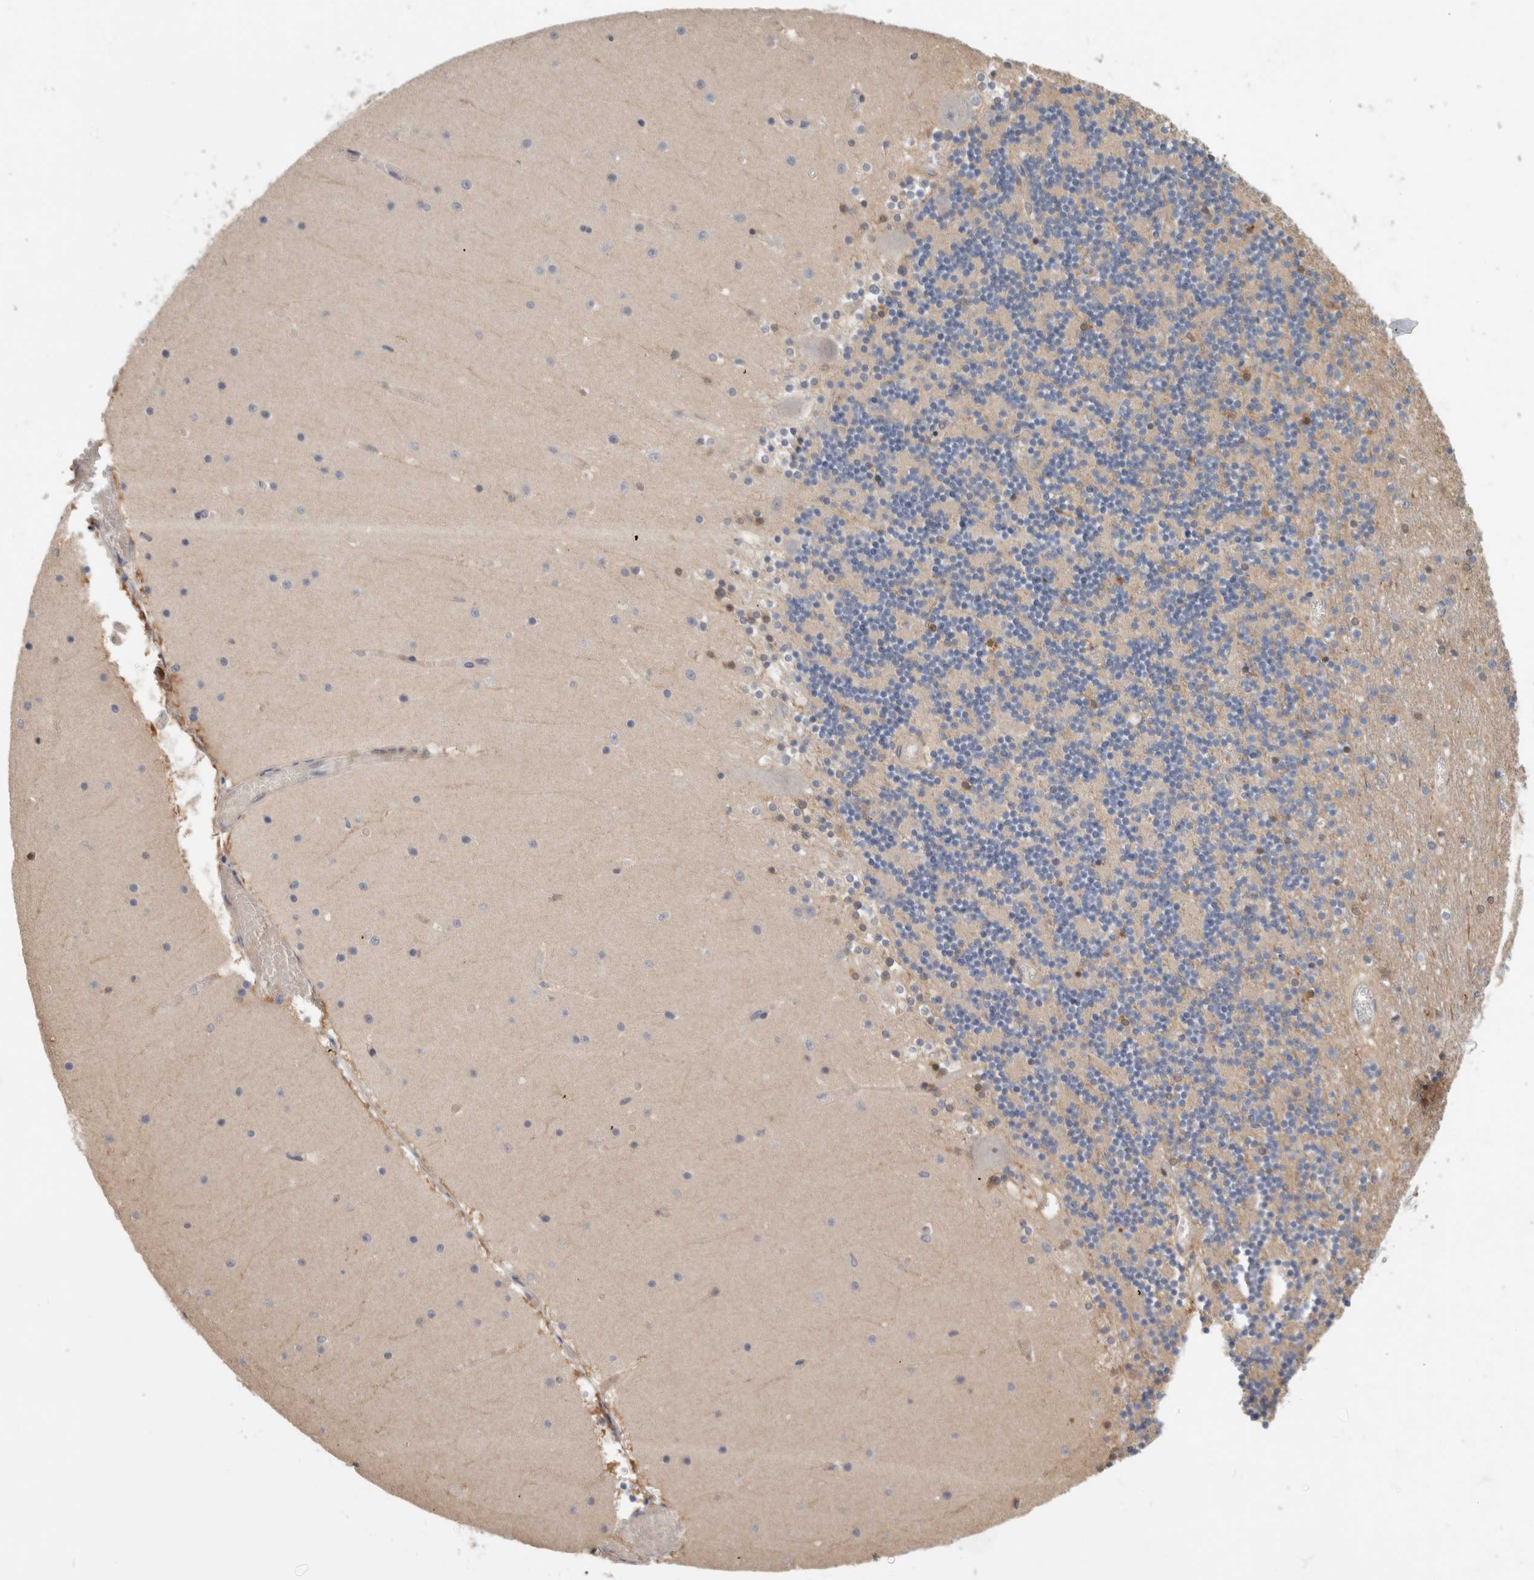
{"staining": {"intensity": "negative", "quantity": "none", "location": "none"}, "tissue": "cerebellum", "cell_type": "Cells in granular layer", "image_type": "normal", "snomed": [{"axis": "morphology", "description": "Normal tissue, NOS"}, {"axis": "topography", "description": "Cerebellum"}], "caption": "IHC histopathology image of benign cerebellum stained for a protein (brown), which demonstrates no staining in cells in granular layer.", "gene": "PGM1", "patient": {"sex": "female", "age": 28}}